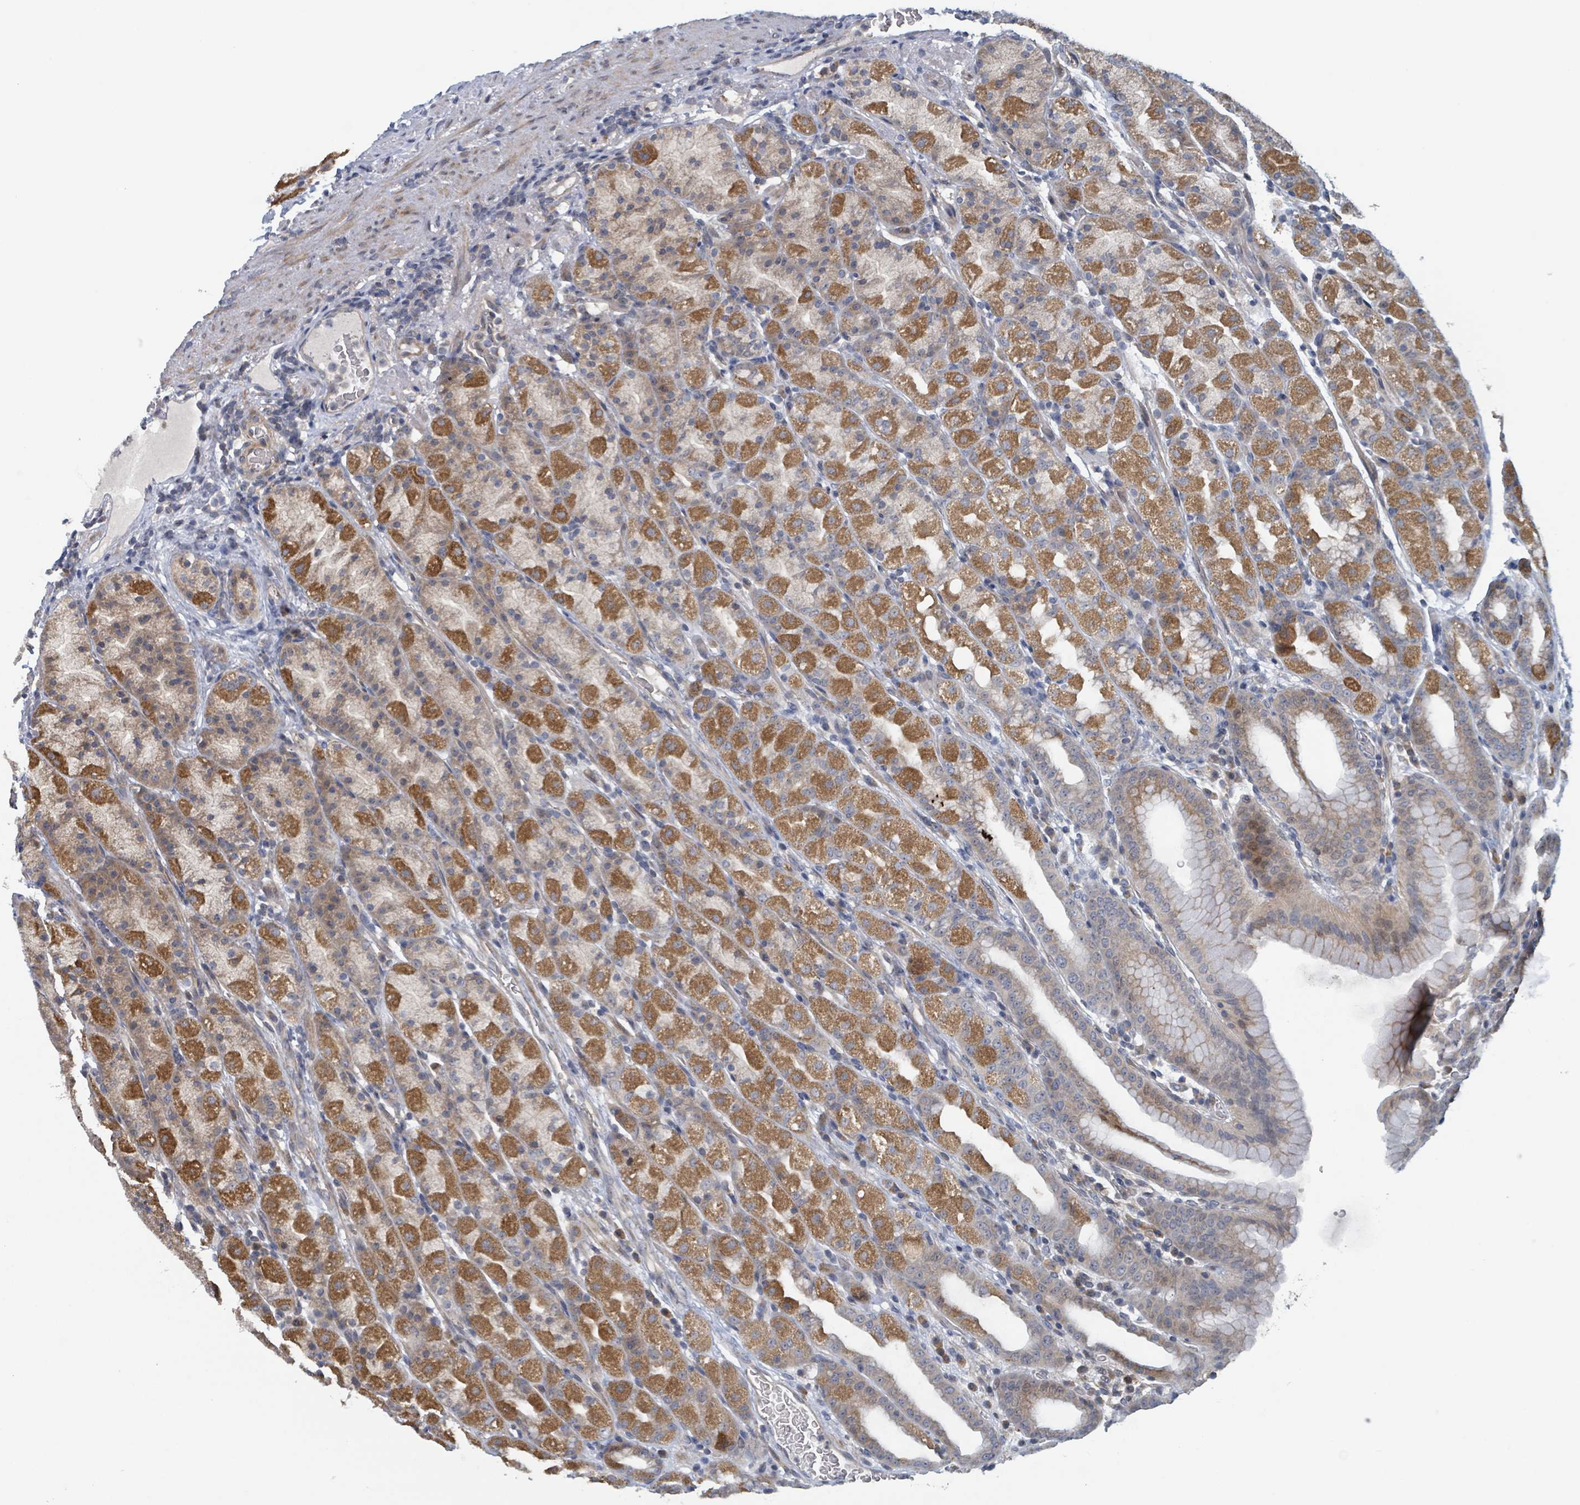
{"staining": {"intensity": "strong", "quantity": "25%-75%", "location": "cytoplasmic/membranous"}, "tissue": "stomach", "cell_type": "Glandular cells", "image_type": "normal", "snomed": [{"axis": "morphology", "description": "Normal tissue, NOS"}, {"axis": "topography", "description": "Stomach, upper"}, {"axis": "topography", "description": "Stomach"}], "caption": "Stomach stained for a protein displays strong cytoplasmic/membranous positivity in glandular cells. (Stains: DAB (3,3'-diaminobenzidine) in brown, nuclei in blue, Microscopy: brightfield microscopy at high magnification).", "gene": "HIVEP1", "patient": {"sex": "male", "age": 68}}